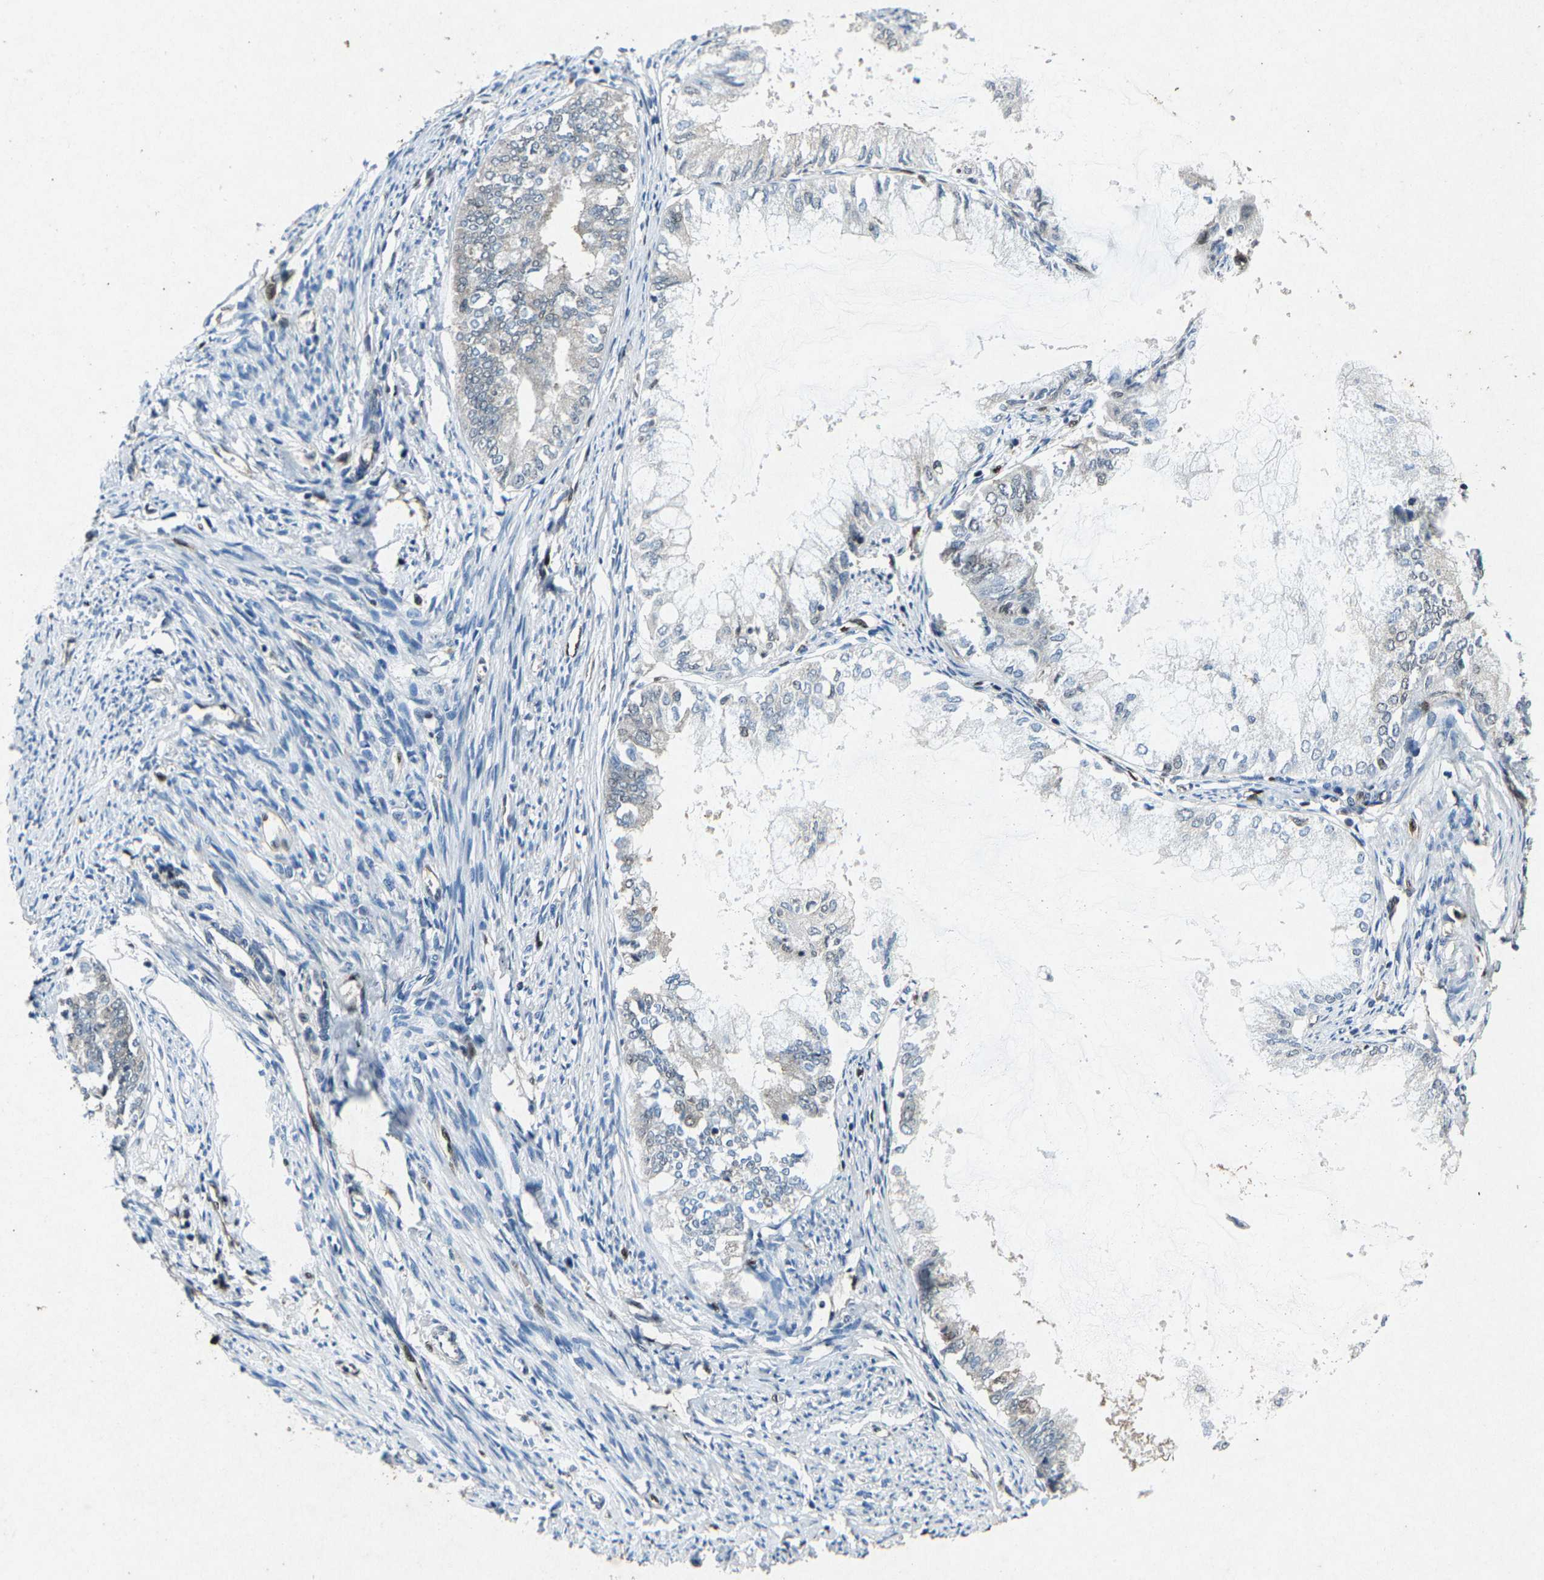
{"staining": {"intensity": "weak", "quantity": "<25%", "location": "cytoplasmic/membranous"}, "tissue": "endometrial cancer", "cell_type": "Tumor cells", "image_type": "cancer", "snomed": [{"axis": "morphology", "description": "Adenocarcinoma, NOS"}, {"axis": "topography", "description": "Endometrium"}], "caption": "Immunohistochemistry of endometrial adenocarcinoma demonstrates no staining in tumor cells. (DAB (3,3'-diaminobenzidine) IHC with hematoxylin counter stain).", "gene": "ATXN3", "patient": {"sex": "female", "age": 86}}